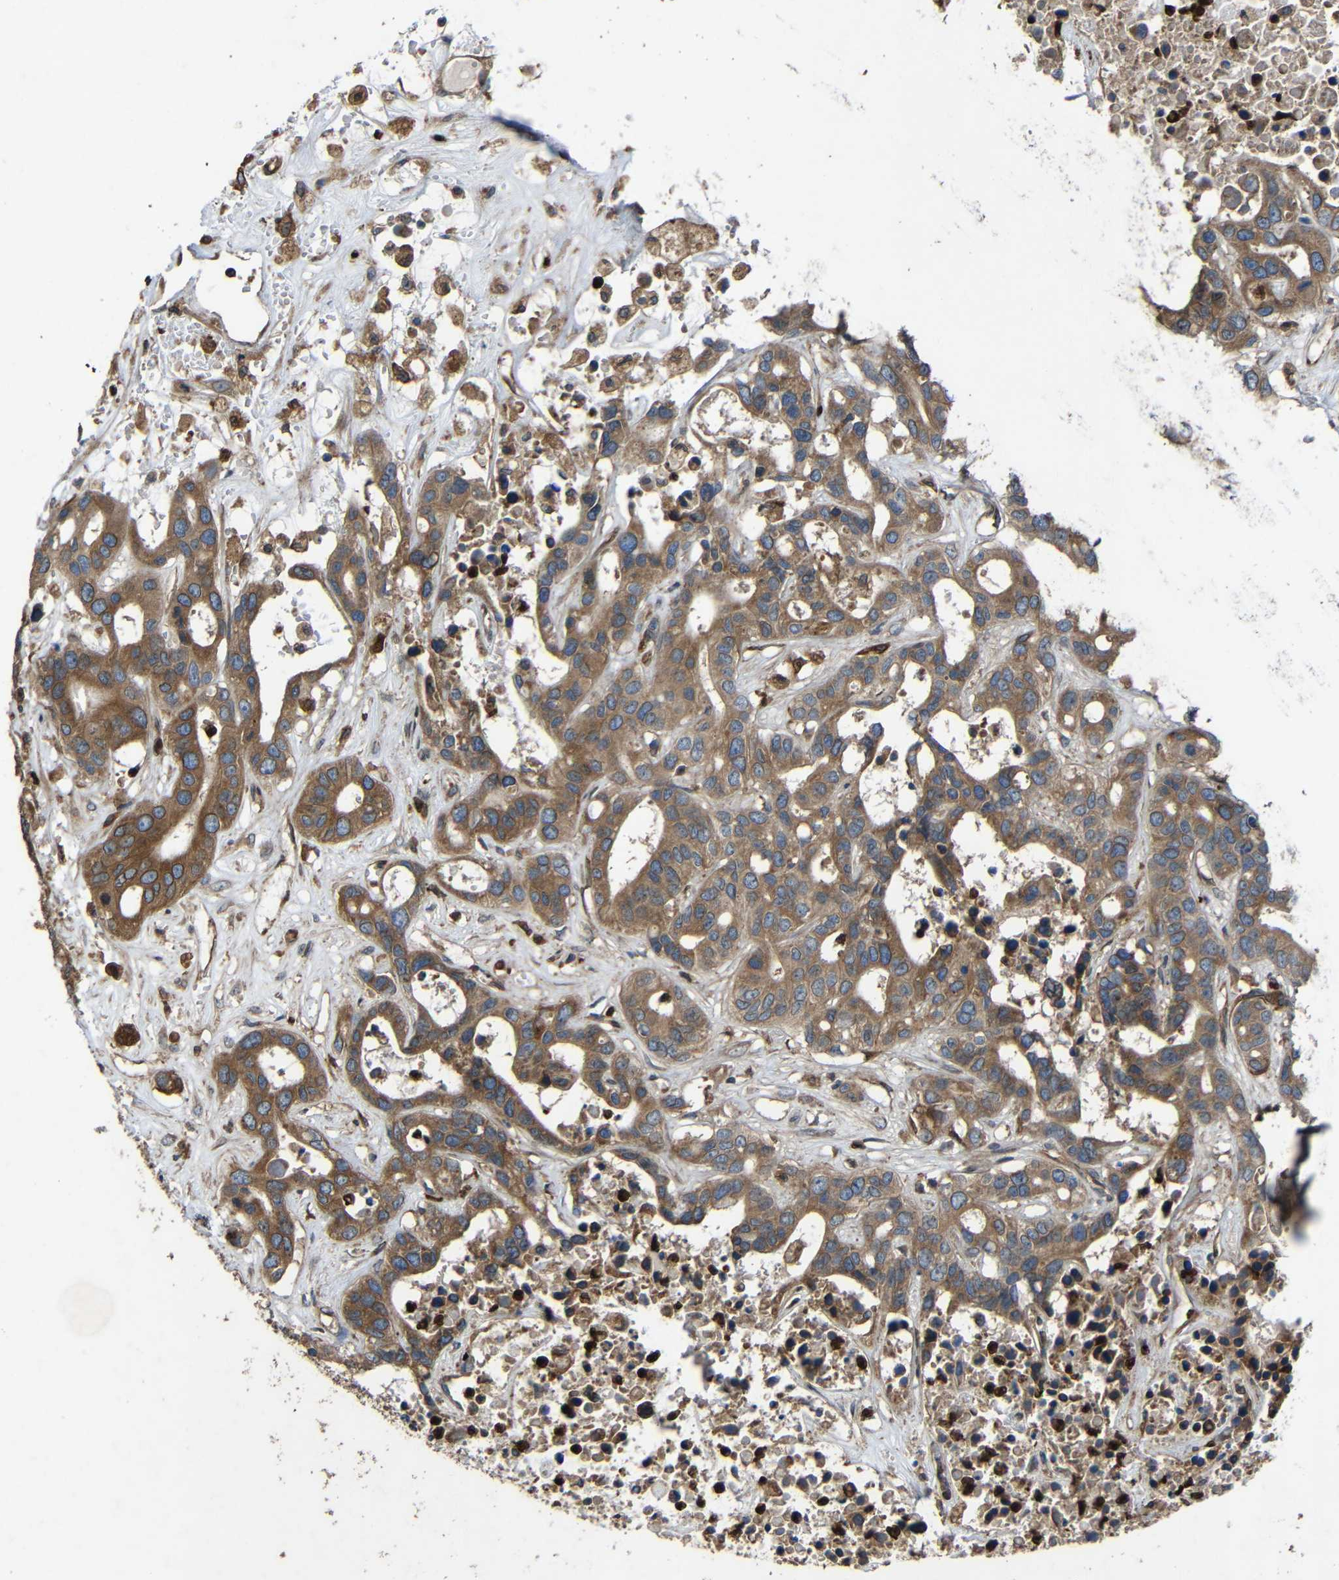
{"staining": {"intensity": "moderate", "quantity": ">75%", "location": "cytoplasmic/membranous"}, "tissue": "liver cancer", "cell_type": "Tumor cells", "image_type": "cancer", "snomed": [{"axis": "morphology", "description": "Cholangiocarcinoma"}, {"axis": "topography", "description": "Liver"}], "caption": "Cholangiocarcinoma (liver) stained with a brown dye exhibits moderate cytoplasmic/membranous positive staining in about >75% of tumor cells.", "gene": "TREM2", "patient": {"sex": "female", "age": 65}}